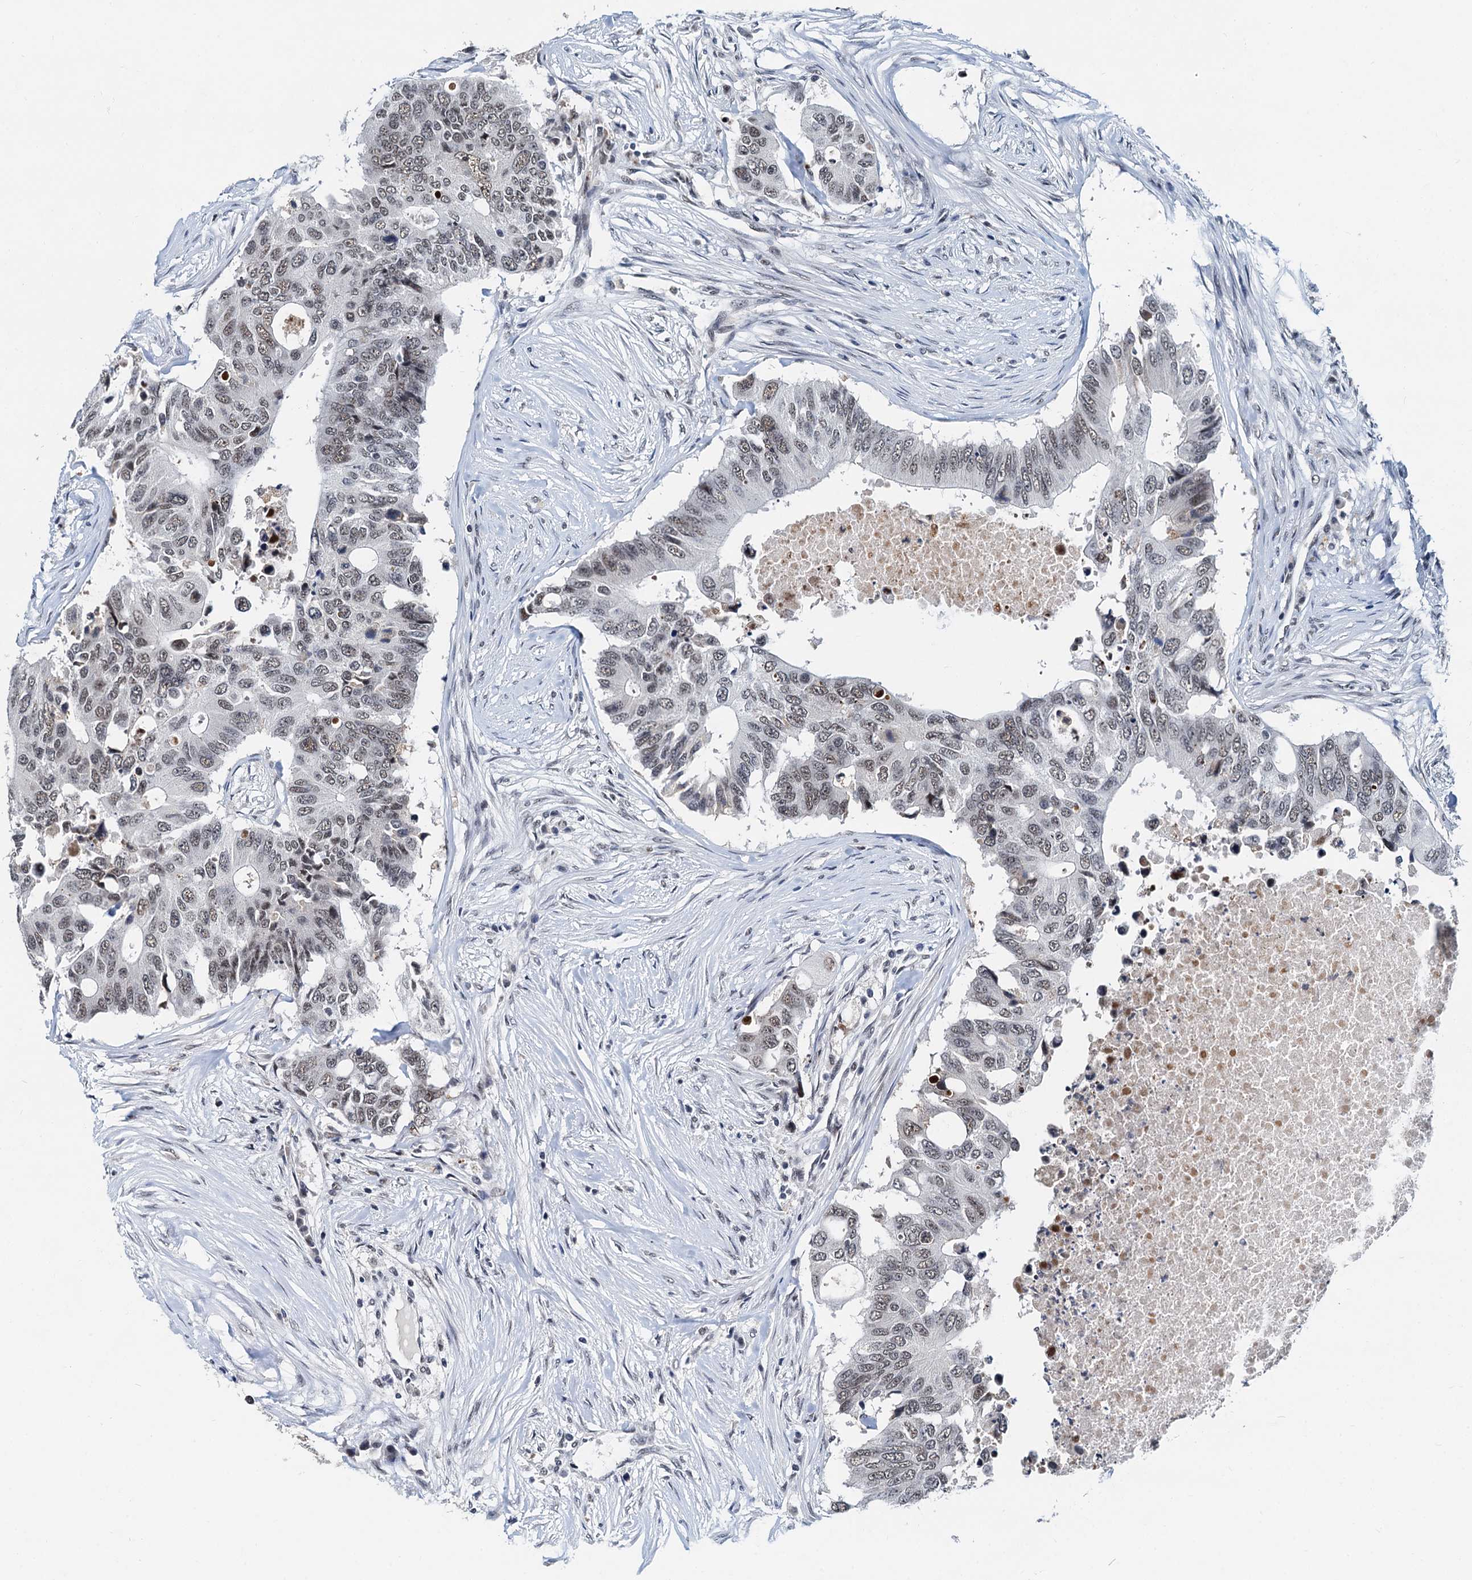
{"staining": {"intensity": "weak", "quantity": ">75%", "location": "nuclear"}, "tissue": "colorectal cancer", "cell_type": "Tumor cells", "image_type": "cancer", "snomed": [{"axis": "morphology", "description": "Adenocarcinoma, NOS"}, {"axis": "topography", "description": "Colon"}], "caption": "A micrograph of colorectal cancer stained for a protein exhibits weak nuclear brown staining in tumor cells.", "gene": "SNRPD1", "patient": {"sex": "male", "age": 71}}